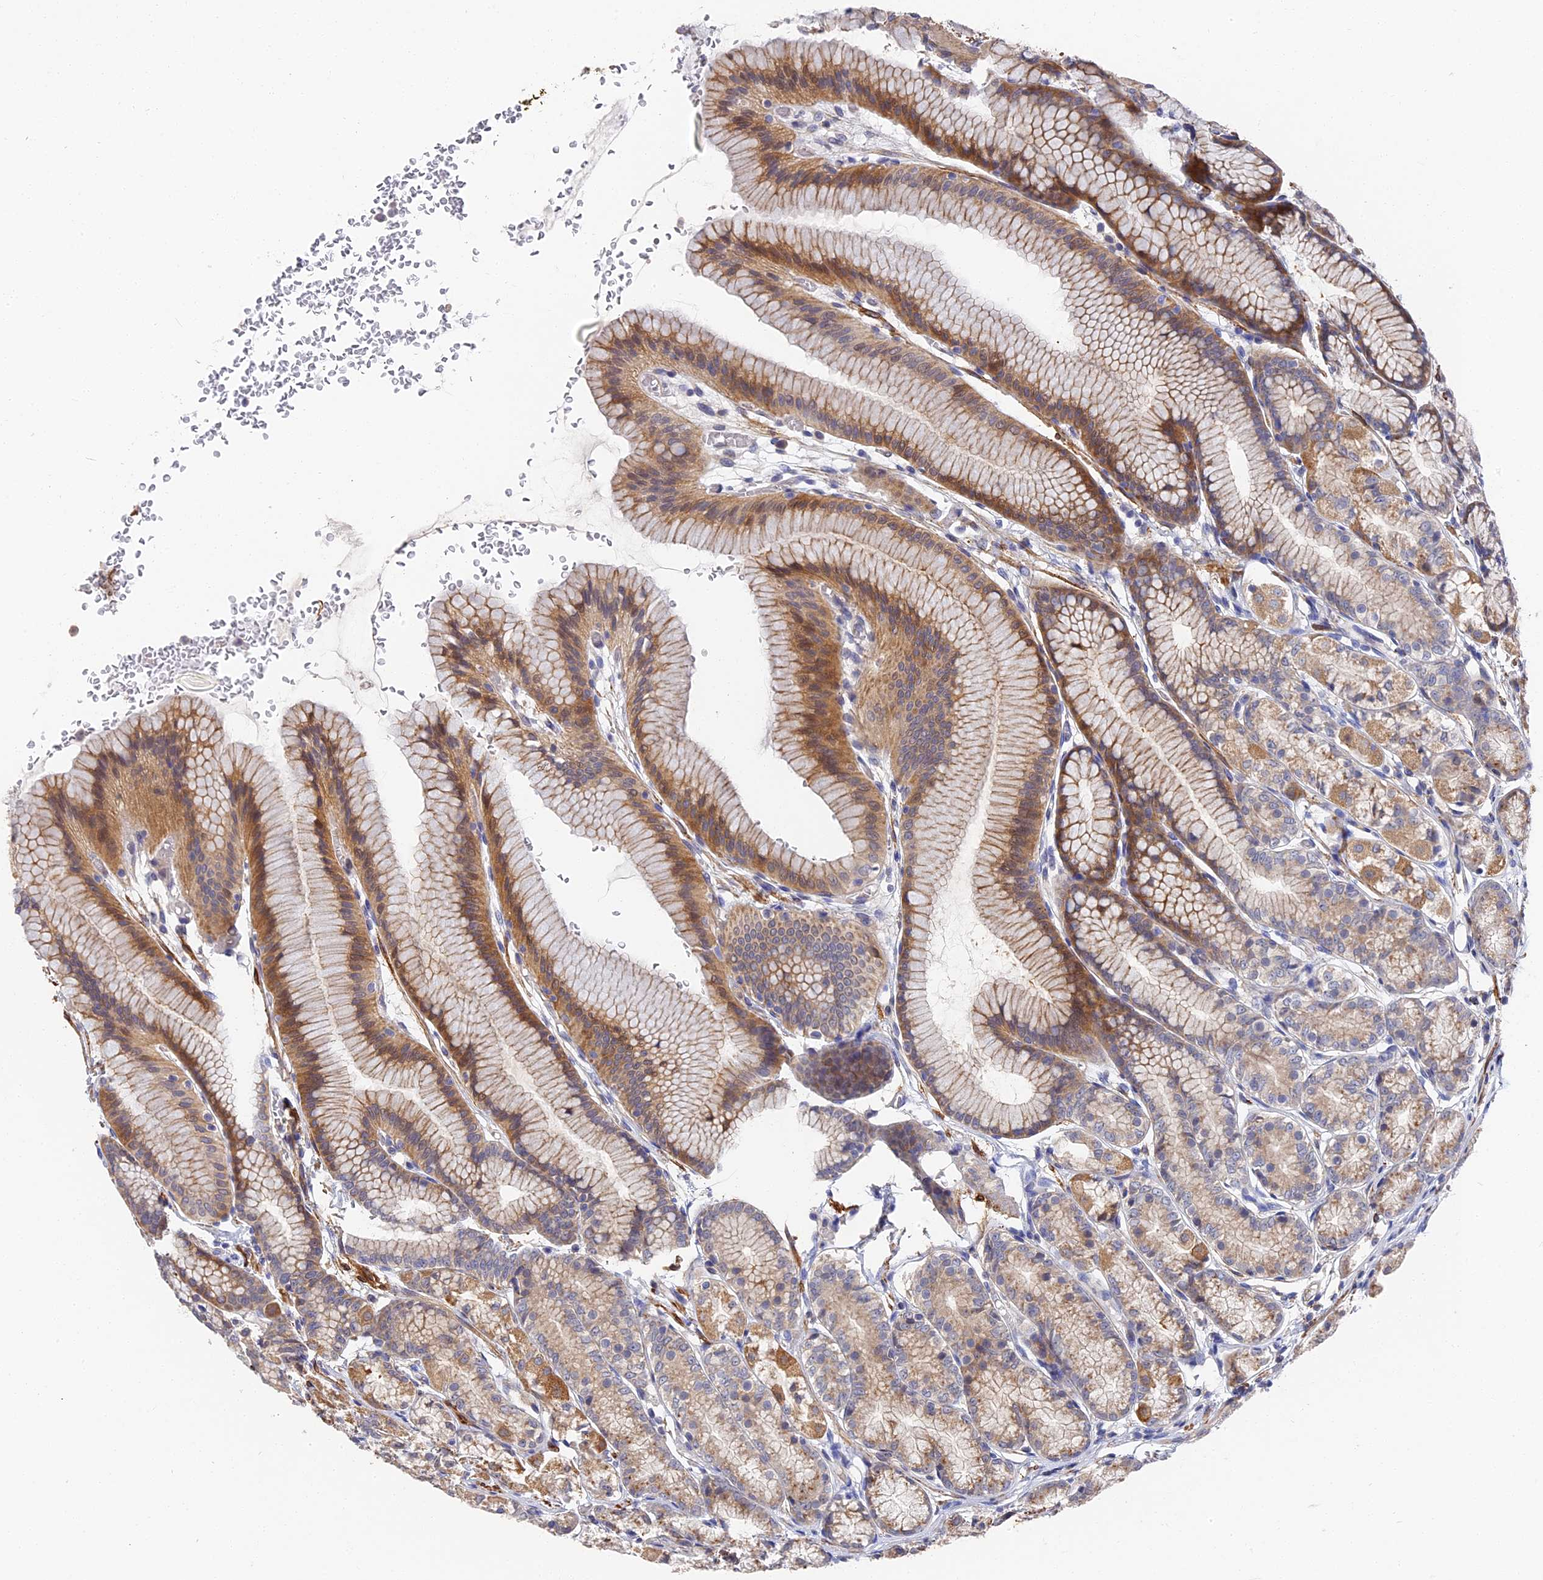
{"staining": {"intensity": "moderate", "quantity": "25%-75%", "location": "cytoplasmic/membranous"}, "tissue": "stomach", "cell_type": "Glandular cells", "image_type": "normal", "snomed": [{"axis": "morphology", "description": "Normal tissue, NOS"}, {"axis": "morphology", "description": "Adenocarcinoma, NOS"}, {"axis": "morphology", "description": "Adenocarcinoma, High grade"}, {"axis": "topography", "description": "Stomach, upper"}, {"axis": "topography", "description": "Stomach"}], "caption": "Immunohistochemistry (IHC) histopathology image of normal human stomach stained for a protein (brown), which shows medium levels of moderate cytoplasmic/membranous expression in approximately 25%-75% of glandular cells.", "gene": "CCDC113", "patient": {"sex": "female", "age": 65}}